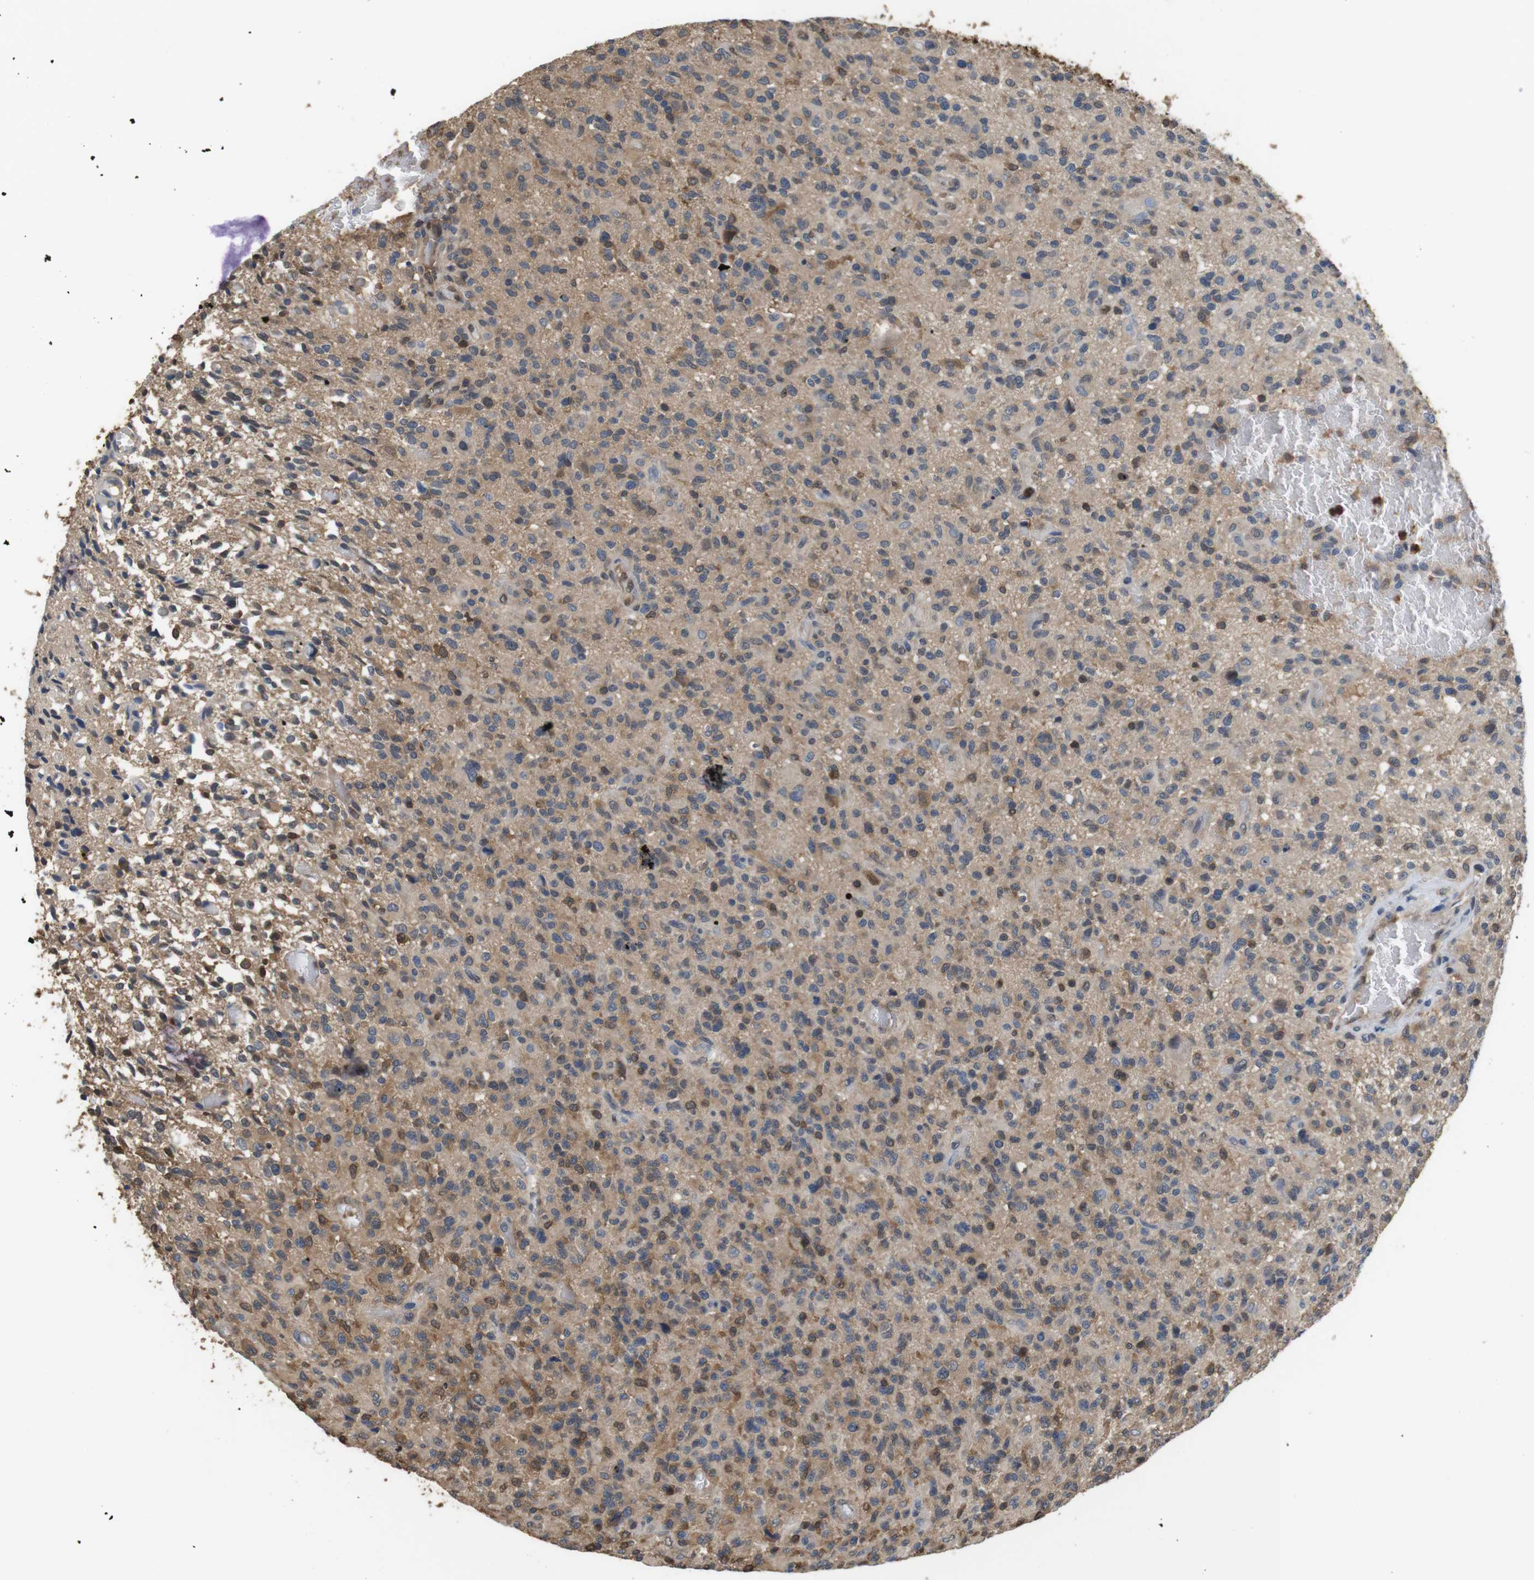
{"staining": {"intensity": "weak", "quantity": "25%-75%", "location": "cytoplasmic/membranous"}, "tissue": "glioma", "cell_type": "Tumor cells", "image_type": "cancer", "snomed": [{"axis": "morphology", "description": "Glioma, malignant, High grade"}, {"axis": "topography", "description": "Brain"}], "caption": "IHC histopathology image of human glioma stained for a protein (brown), which demonstrates low levels of weak cytoplasmic/membranous expression in about 25%-75% of tumor cells.", "gene": "LDHA", "patient": {"sex": "male", "age": 71}}